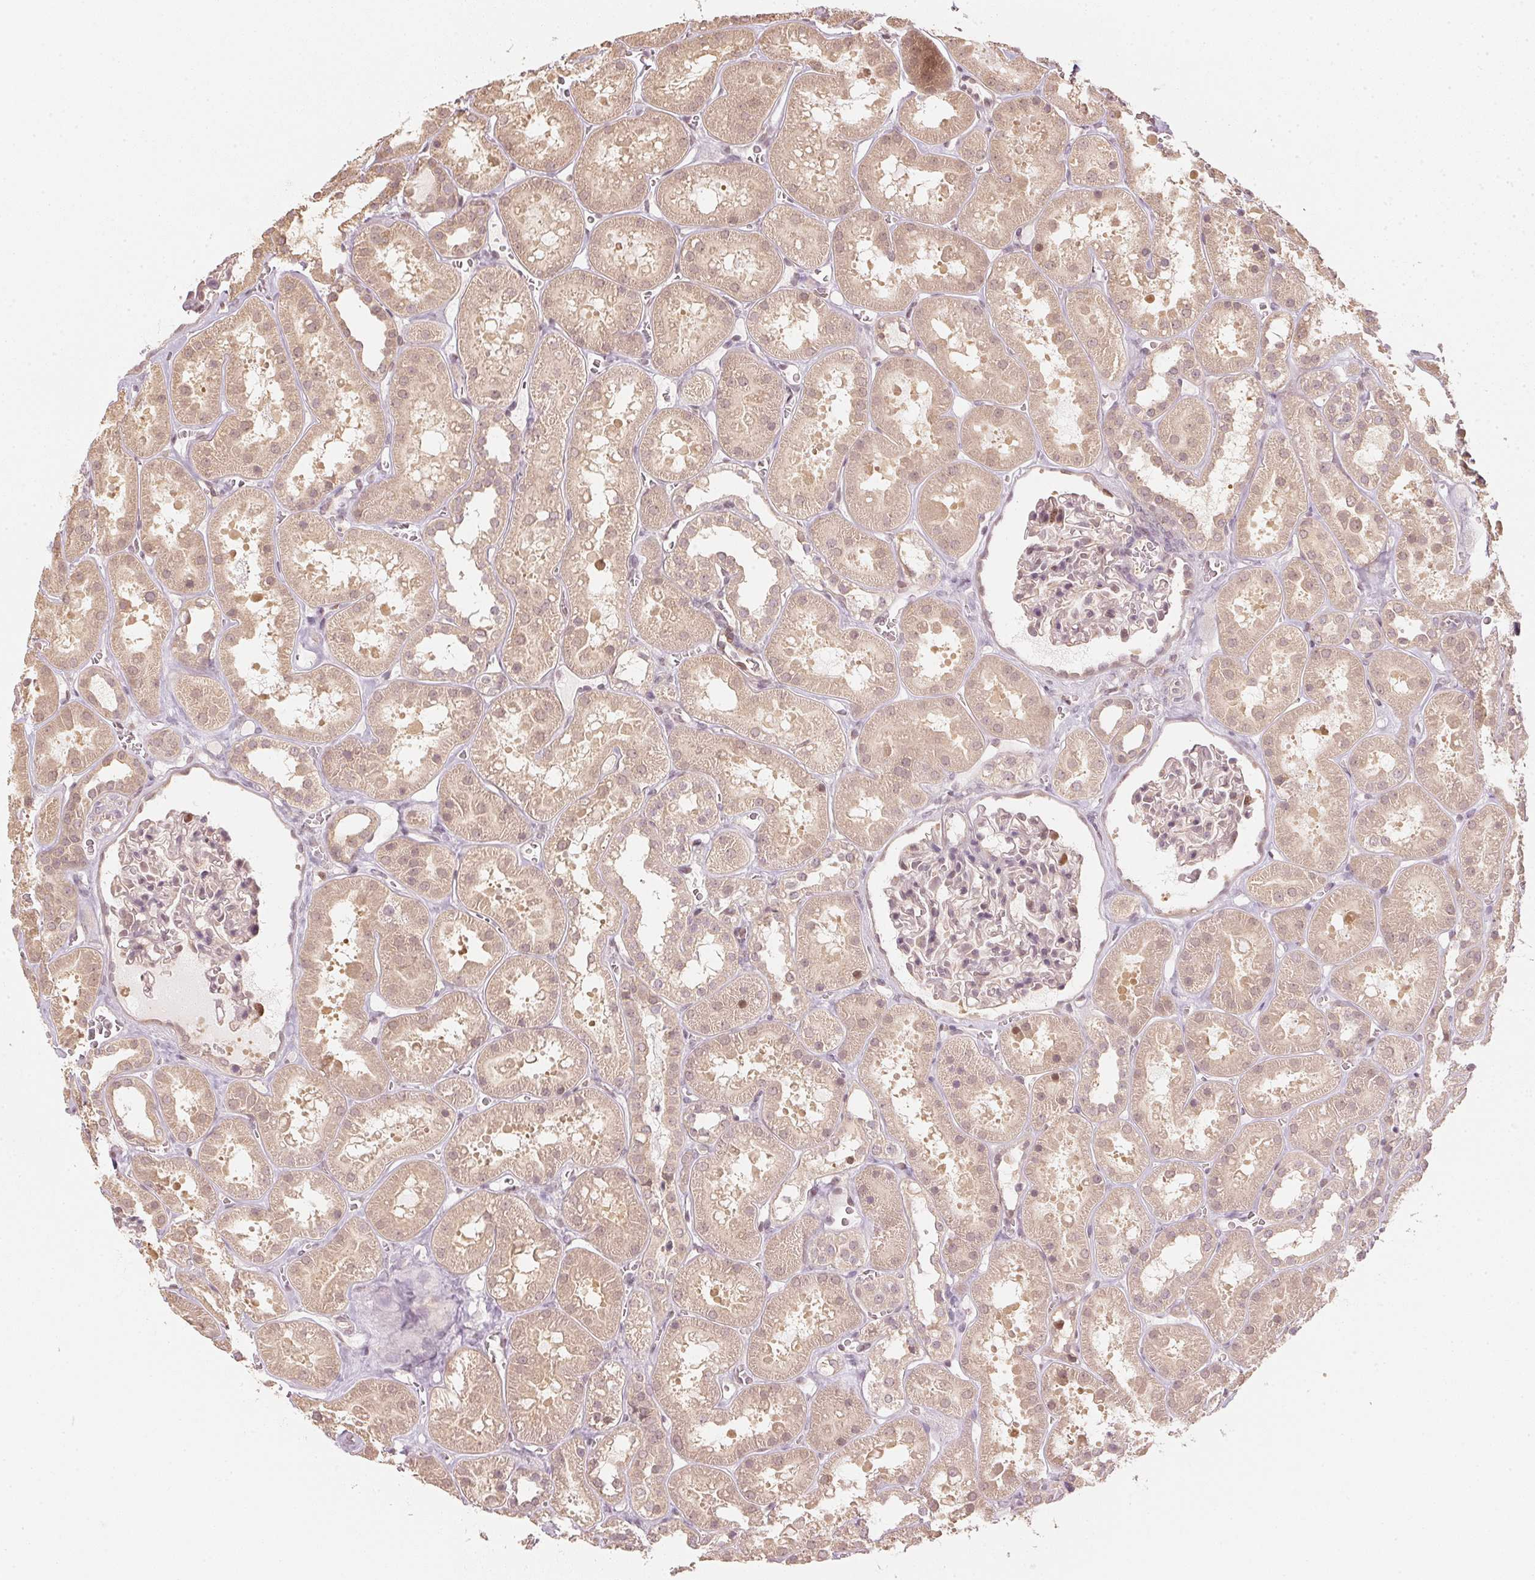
{"staining": {"intensity": "weak", "quantity": "25%-75%", "location": "cytoplasmic/membranous,nuclear"}, "tissue": "kidney", "cell_type": "Cells in glomeruli", "image_type": "normal", "snomed": [{"axis": "morphology", "description": "Normal tissue, NOS"}, {"axis": "topography", "description": "Kidney"}], "caption": "This micrograph demonstrates normal kidney stained with immunohistochemistry (IHC) to label a protein in brown. The cytoplasmic/membranous,nuclear of cells in glomeruli show weak positivity for the protein. Nuclei are counter-stained blue.", "gene": "UBE2L3", "patient": {"sex": "female", "age": 41}}